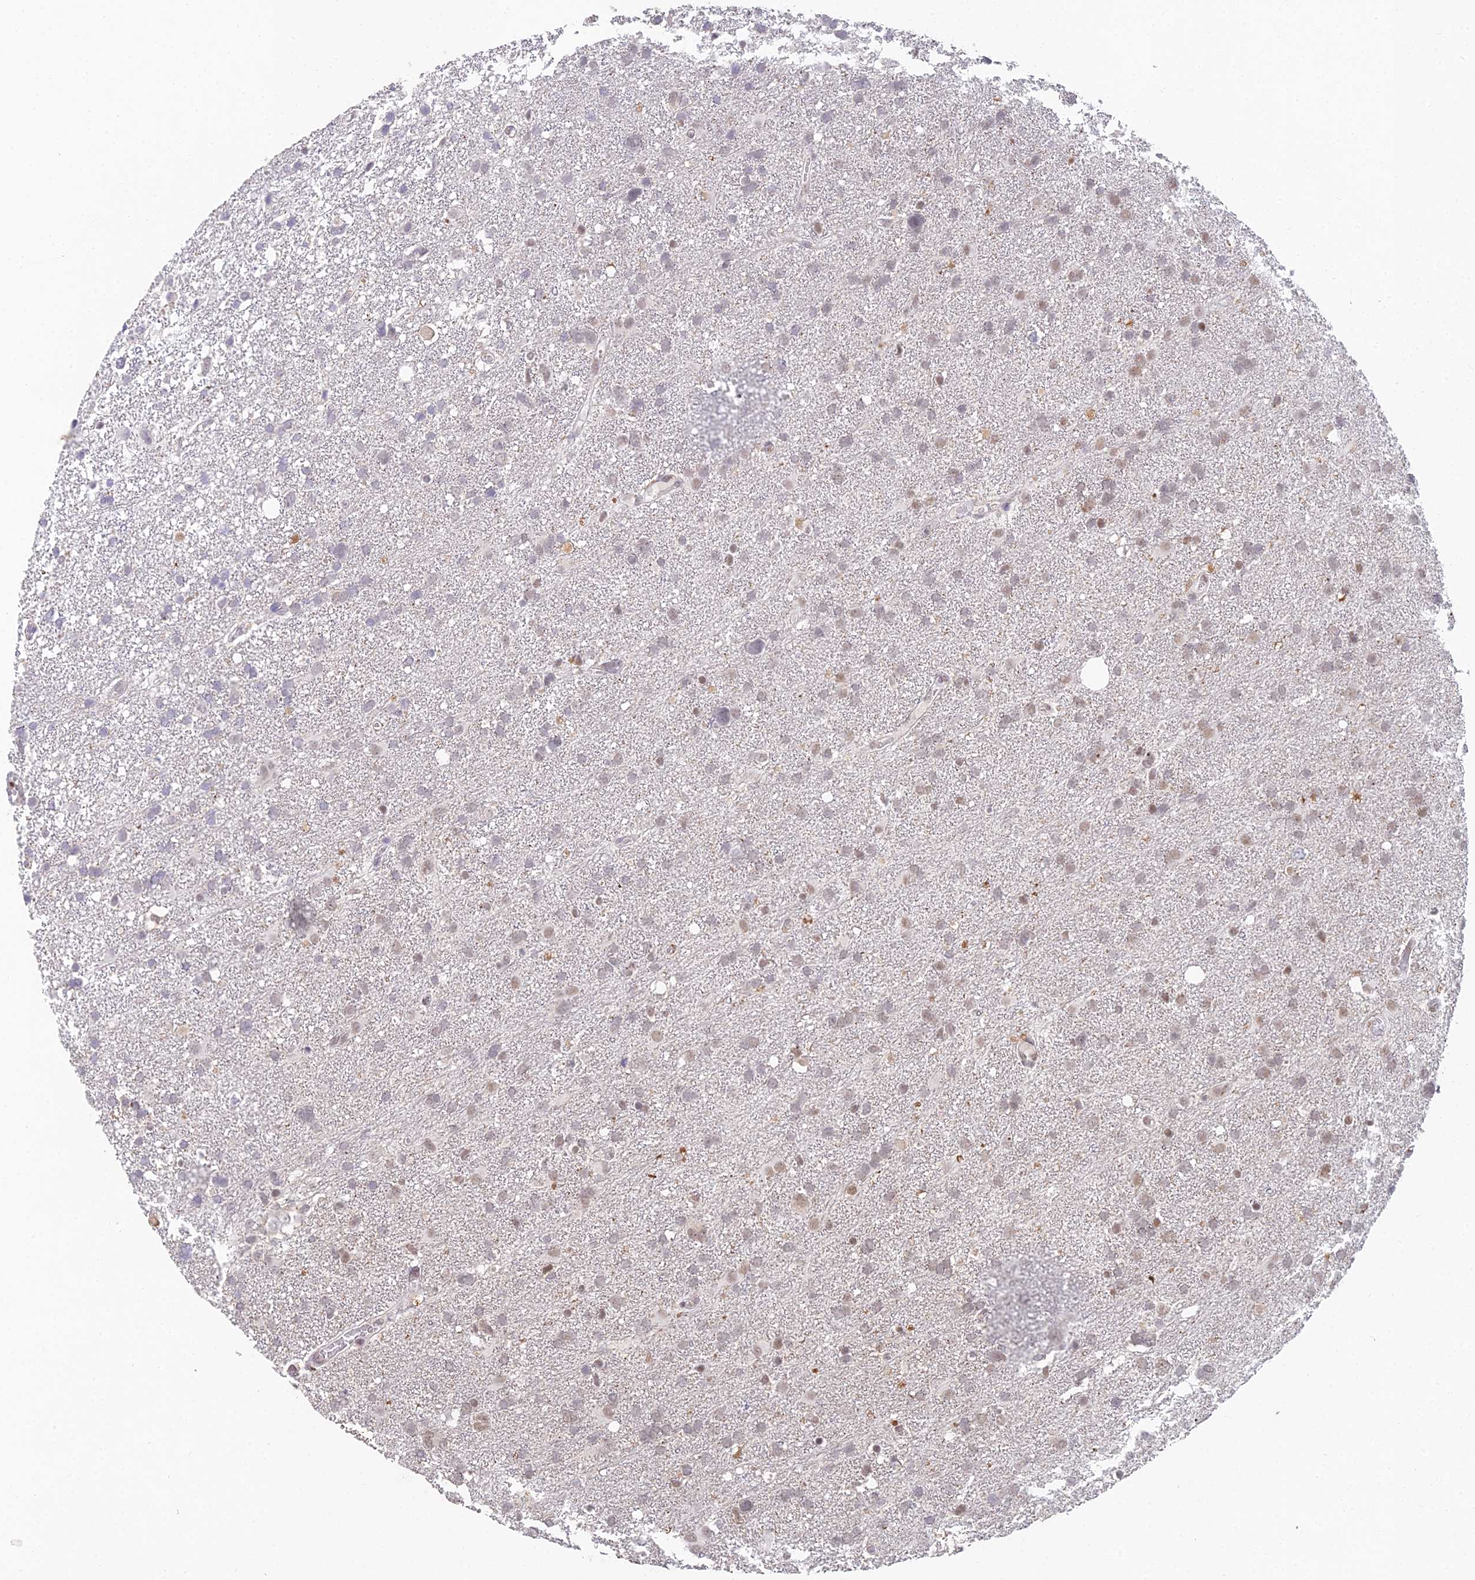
{"staining": {"intensity": "weak", "quantity": "25%-75%", "location": "nuclear"}, "tissue": "glioma", "cell_type": "Tumor cells", "image_type": "cancer", "snomed": [{"axis": "morphology", "description": "Glioma, malignant, High grade"}, {"axis": "topography", "description": "Brain"}], "caption": "Glioma was stained to show a protein in brown. There is low levels of weak nuclear staining in approximately 25%-75% of tumor cells.", "gene": "ABHD17A", "patient": {"sex": "male", "age": 61}}